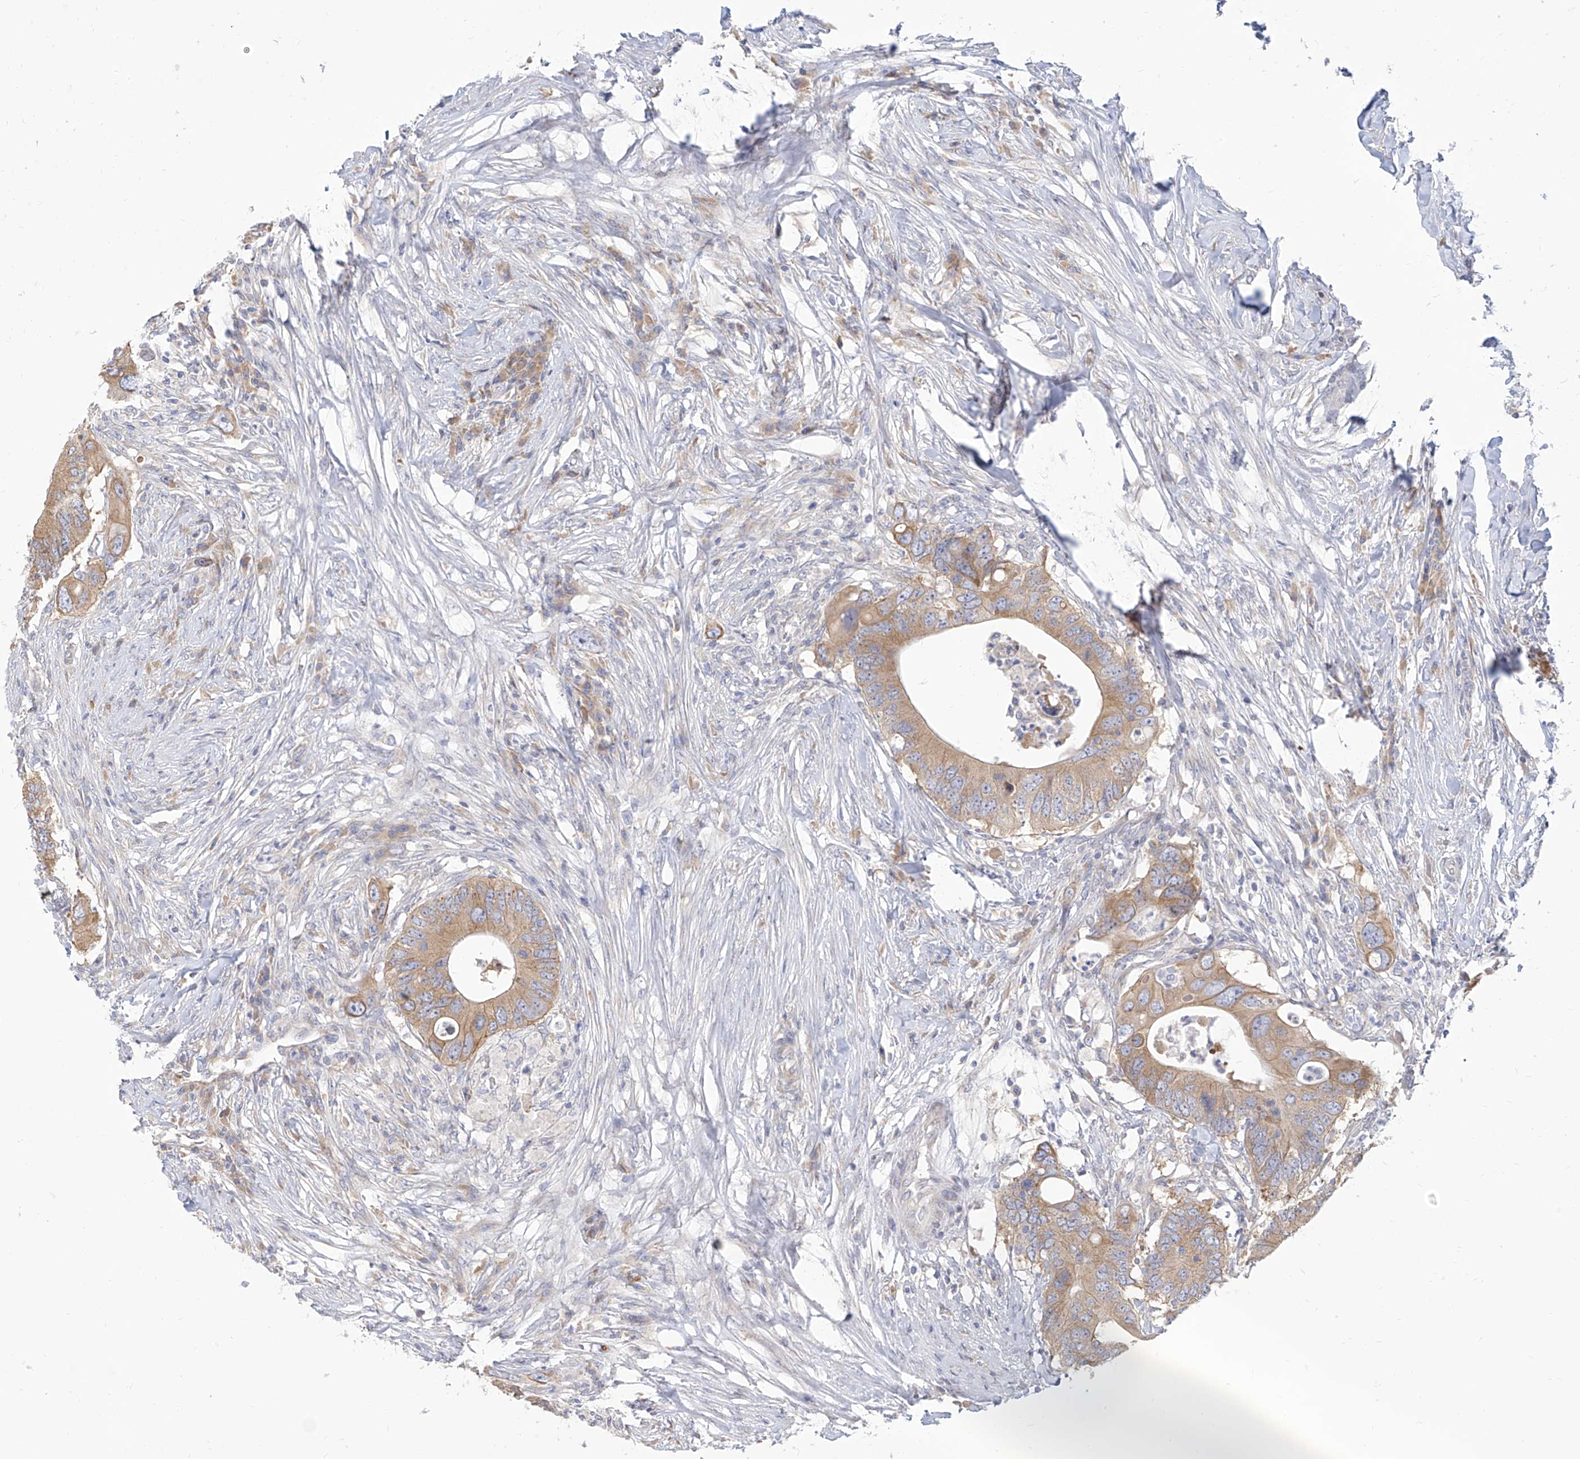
{"staining": {"intensity": "weak", "quantity": ">75%", "location": "cytoplasmic/membranous"}, "tissue": "colorectal cancer", "cell_type": "Tumor cells", "image_type": "cancer", "snomed": [{"axis": "morphology", "description": "Adenocarcinoma, NOS"}, {"axis": "topography", "description": "Colon"}], "caption": "Immunohistochemistry of colorectal cancer (adenocarcinoma) displays low levels of weak cytoplasmic/membranous positivity in approximately >75% of tumor cells. (IHC, brightfield microscopy, high magnification).", "gene": "FAM83B", "patient": {"sex": "male", "age": 71}}